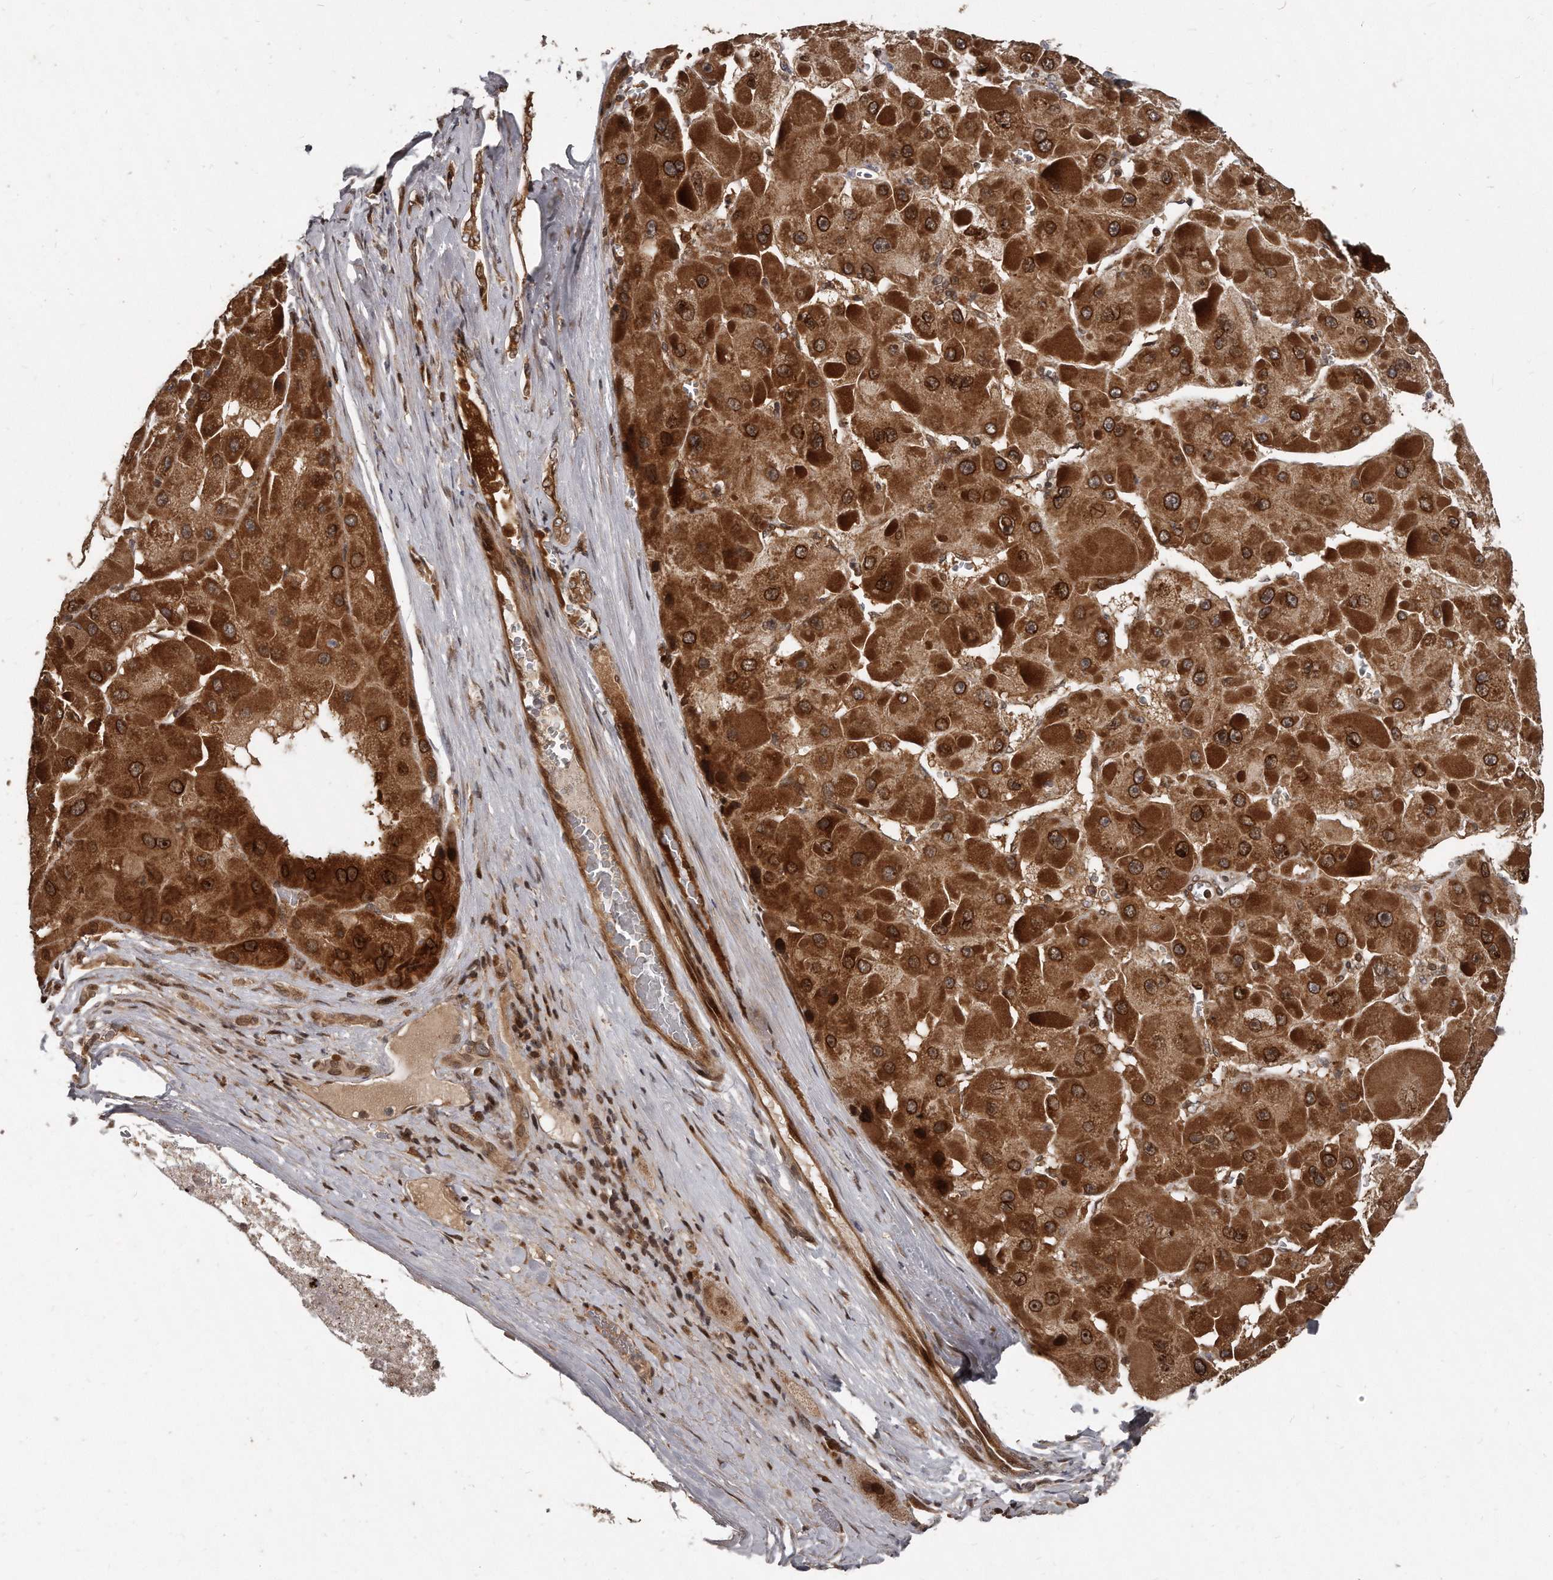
{"staining": {"intensity": "strong", "quantity": ">75%", "location": "cytoplasmic/membranous,nuclear"}, "tissue": "liver cancer", "cell_type": "Tumor cells", "image_type": "cancer", "snomed": [{"axis": "morphology", "description": "Carcinoma, Hepatocellular, NOS"}, {"axis": "topography", "description": "Liver"}], "caption": "Tumor cells exhibit high levels of strong cytoplasmic/membranous and nuclear staining in approximately >75% of cells in liver cancer.", "gene": "GCH1", "patient": {"sex": "female", "age": 73}}